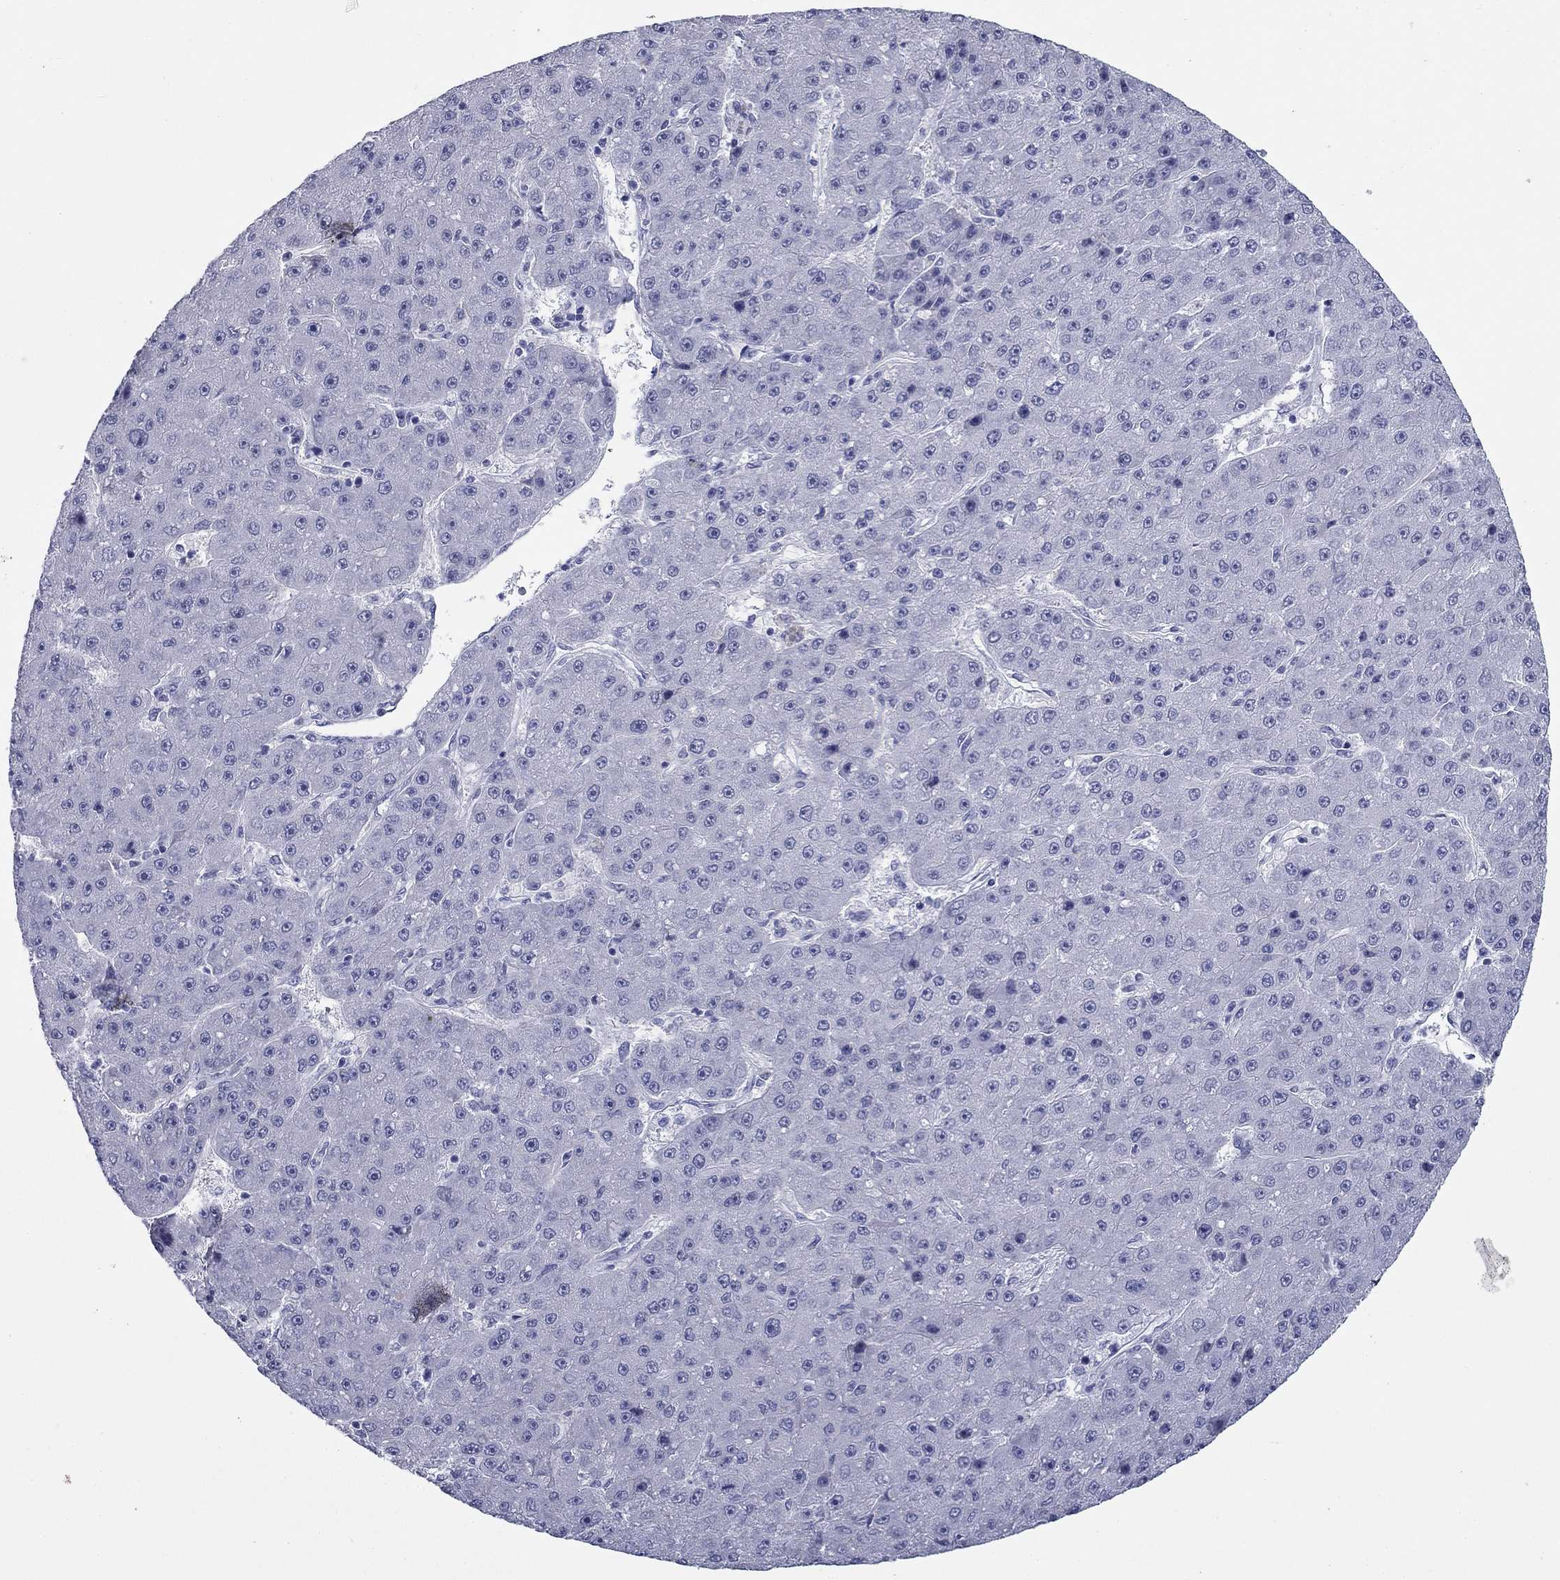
{"staining": {"intensity": "negative", "quantity": "none", "location": "none"}, "tissue": "liver cancer", "cell_type": "Tumor cells", "image_type": "cancer", "snomed": [{"axis": "morphology", "description": "Carcinoma, Hepatocellular, NOS"}, {"axis": "topography", "description": "Liver"}], "caption": "Immunohistochemistry (IHC) photomicrograph of hepatocellular carcinoma (liver) stained for a protein (brown), which demonstrates no expression in tumor cells.", "gene": "ZP2", "patient": {"sex": "male", "age": 67}}